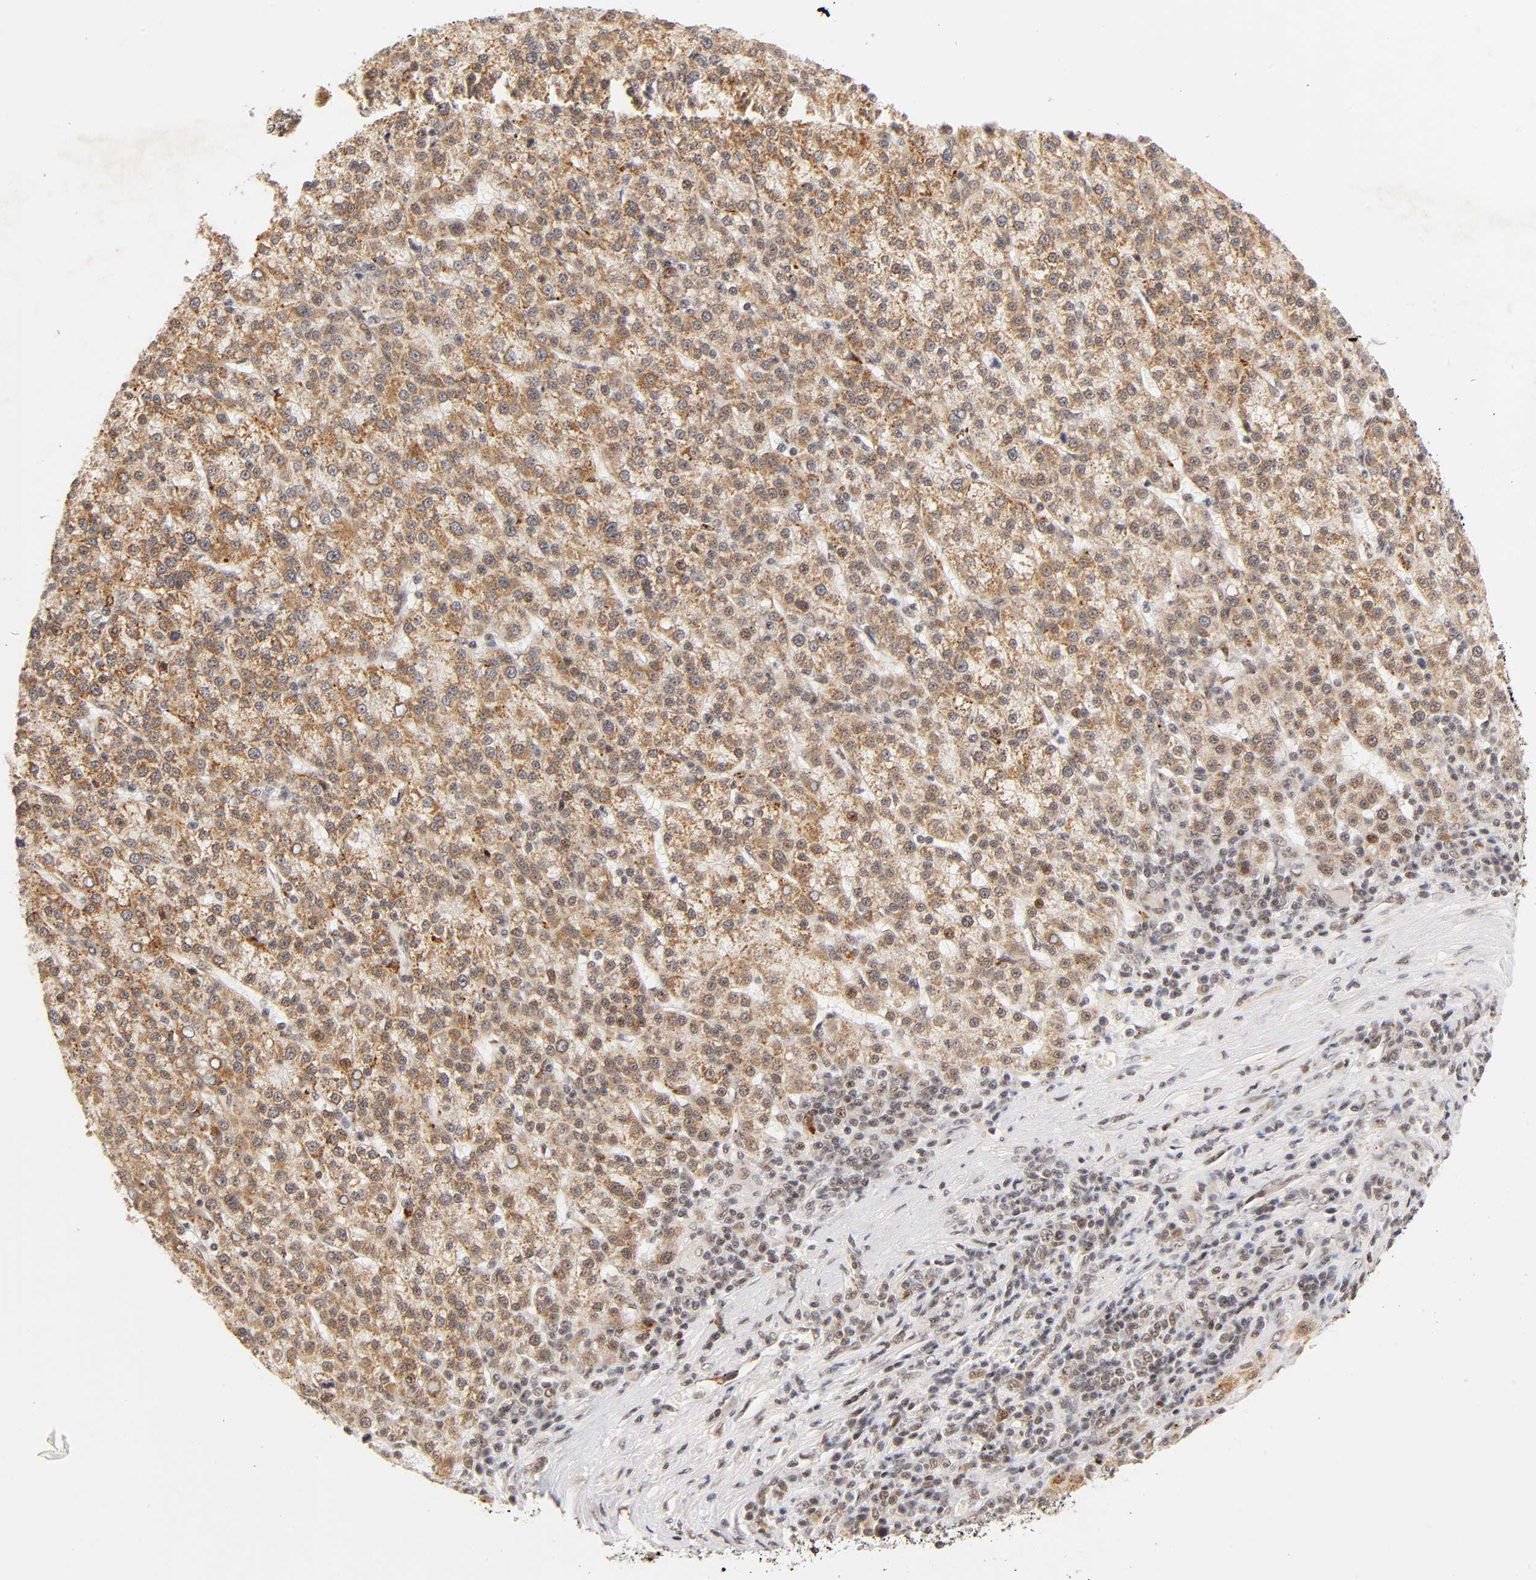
{"staining": {"intensity": "moderate", "quantity": ">75%", "location": "cytoplasmic/membranous"}, "tissue": "liver cancer", "cell_type": "Tumor cells", "image_type": "cancer", "snomed": [{"axis": "morphology", "description": "Carcinoma, Hepatocellular, NOS"}, {"axis": "topography", "description": "Liver"}], "caption": "A brown stain highlights moderate cytoplasmic/membranous positivity of a protein in liver cancer tumor cells. The protein is shown in brown color, while the nuclei are stained blue.", "gene": "TAF10", "patient": {"sex": "female", "age": 58}}